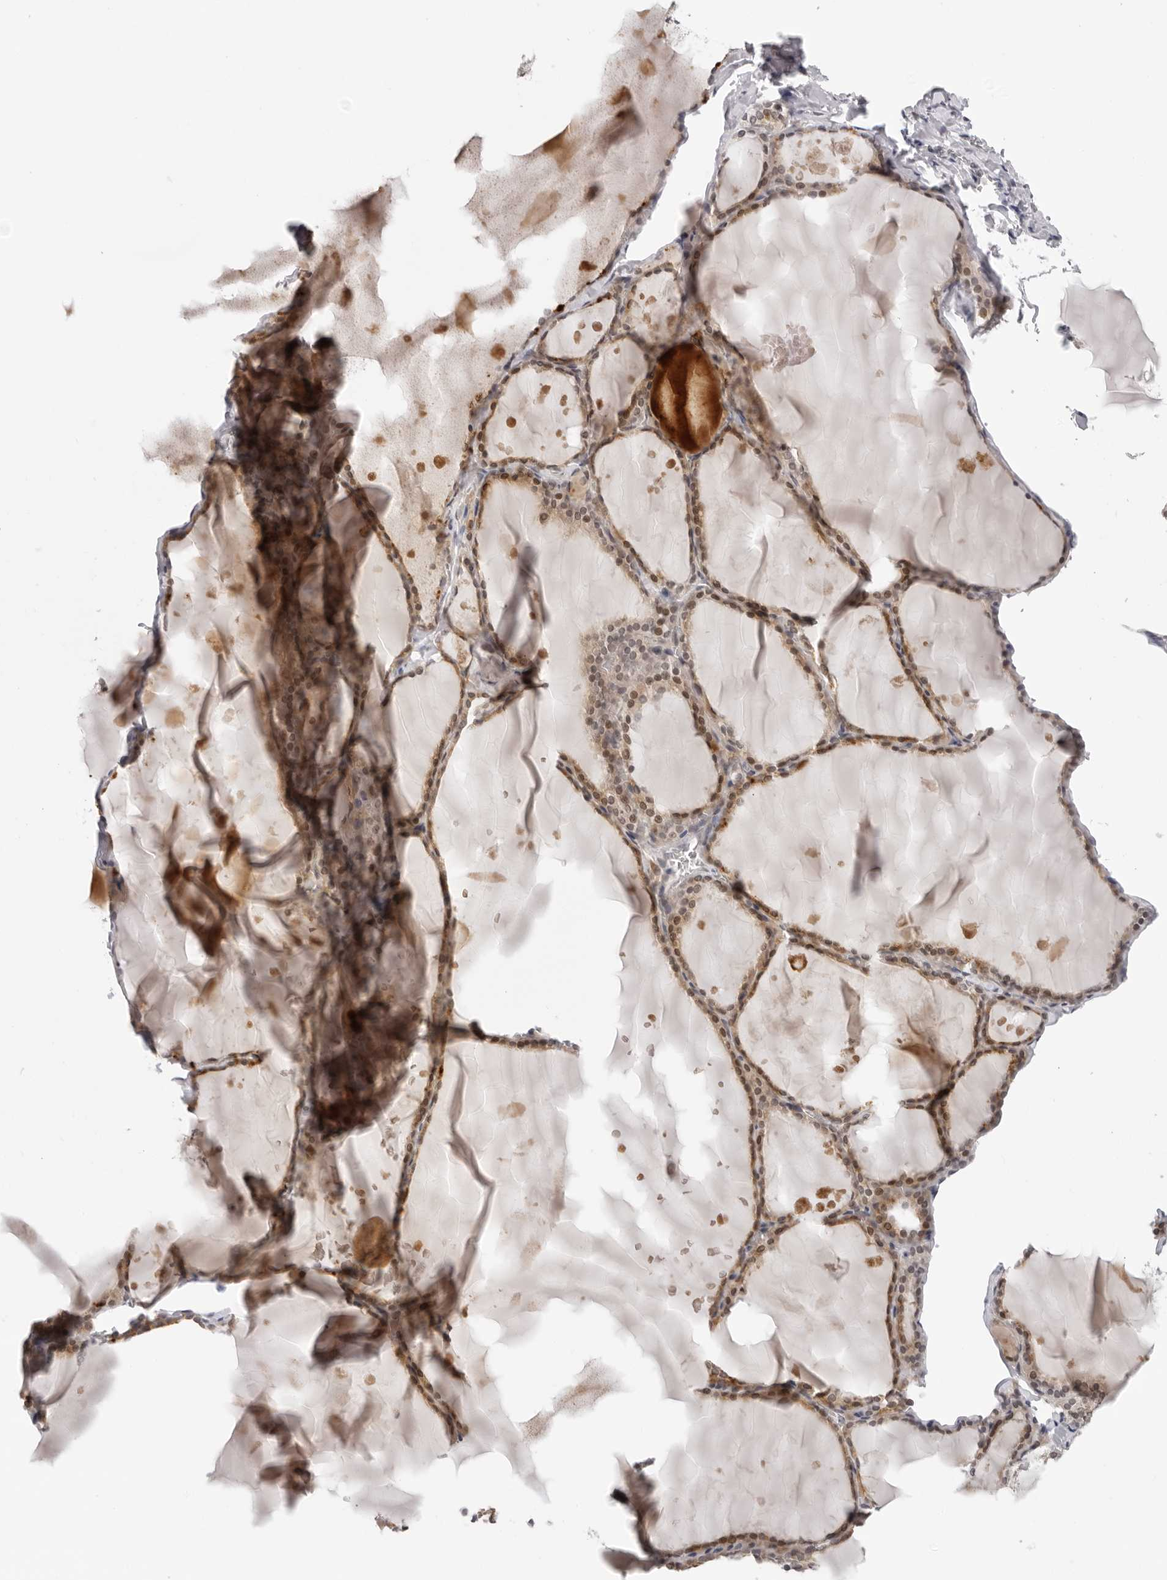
{"staining": {"intensity": "moderate", "quantity": ">75%", "location": "cytoplasmic/membranous,nuclear"}, "tissue": "thyroid gland", "cell_type": "Glandular cells", "image_type": "normal", "snomed": [{"axis": "morphology", "description": "Normal tissue, NOS"}, {"axis": "topography", "description": "Thyroid gland"}], "caption": "Immunohistochemistry (IHC) photomicrograph of unremarkable human thyroid gland stained for a protein (brown), which exhibits medium levels of moderate cytoplasmic/membranous,nuclear staining in about >75% of glandular cells.", "gene": "PRUNE1", "patient": {"sex": "male", "age": 56}}